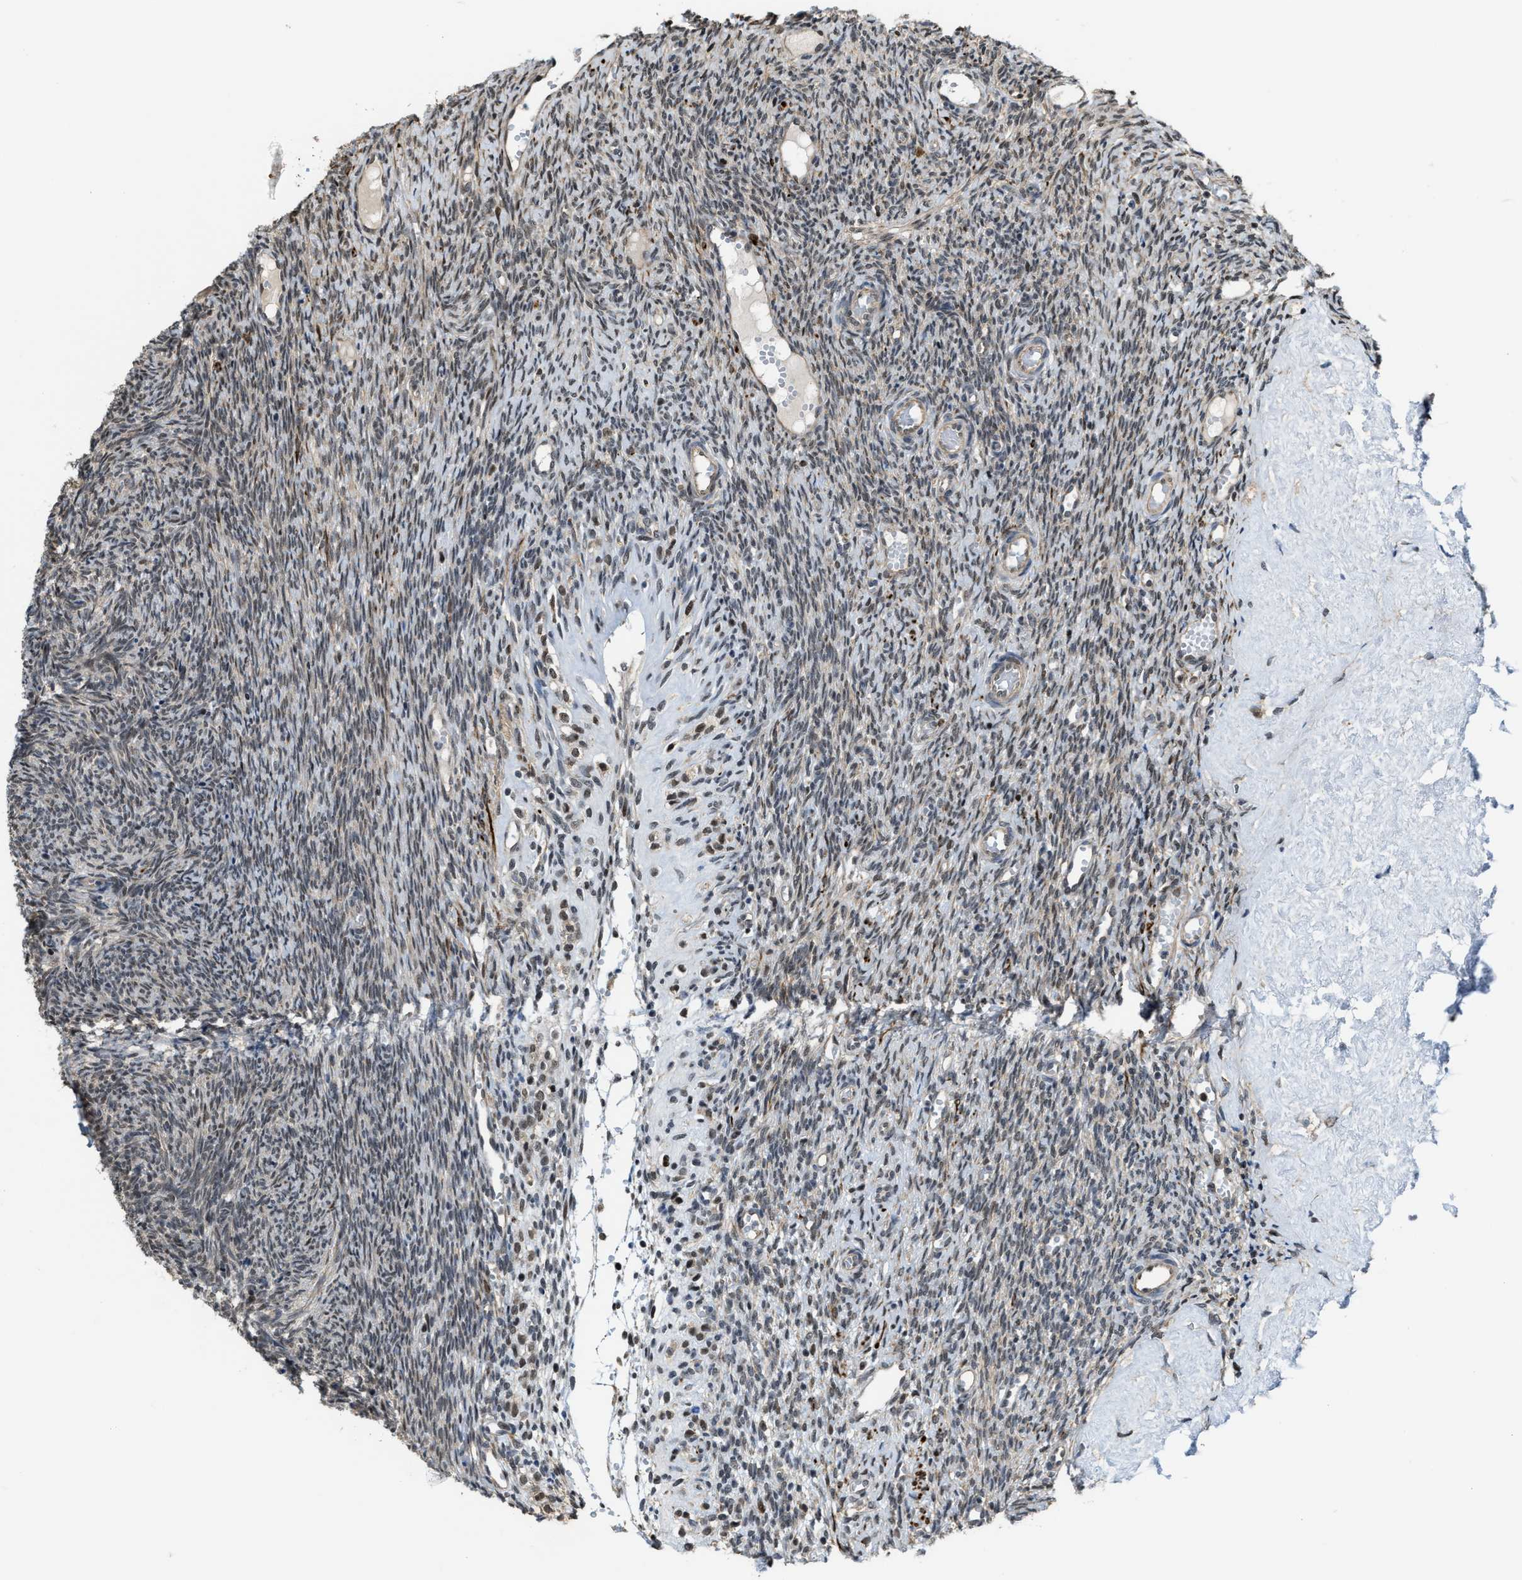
{"staining": {"intensity": "weak", "quantity": ">75%", "location": "cytoplasmic/membranous"}, "tissue": "ovary", "cell_type": "Ovarian stroma cells", "image_type": "normal", "snomed": [{"axis": "morphology", "description": "Normal tissue, NOS"}, {"axis": "topography", "description": "Ovary"}], "caption": "Normal ovary displays weak cytoplasmic/membranous positivity in approximately >75% of ovarian stroma cells, visualized by immunohistochemistry.", "gene": "ZNF250", "patient": {"sex": "female", "age": 41}}